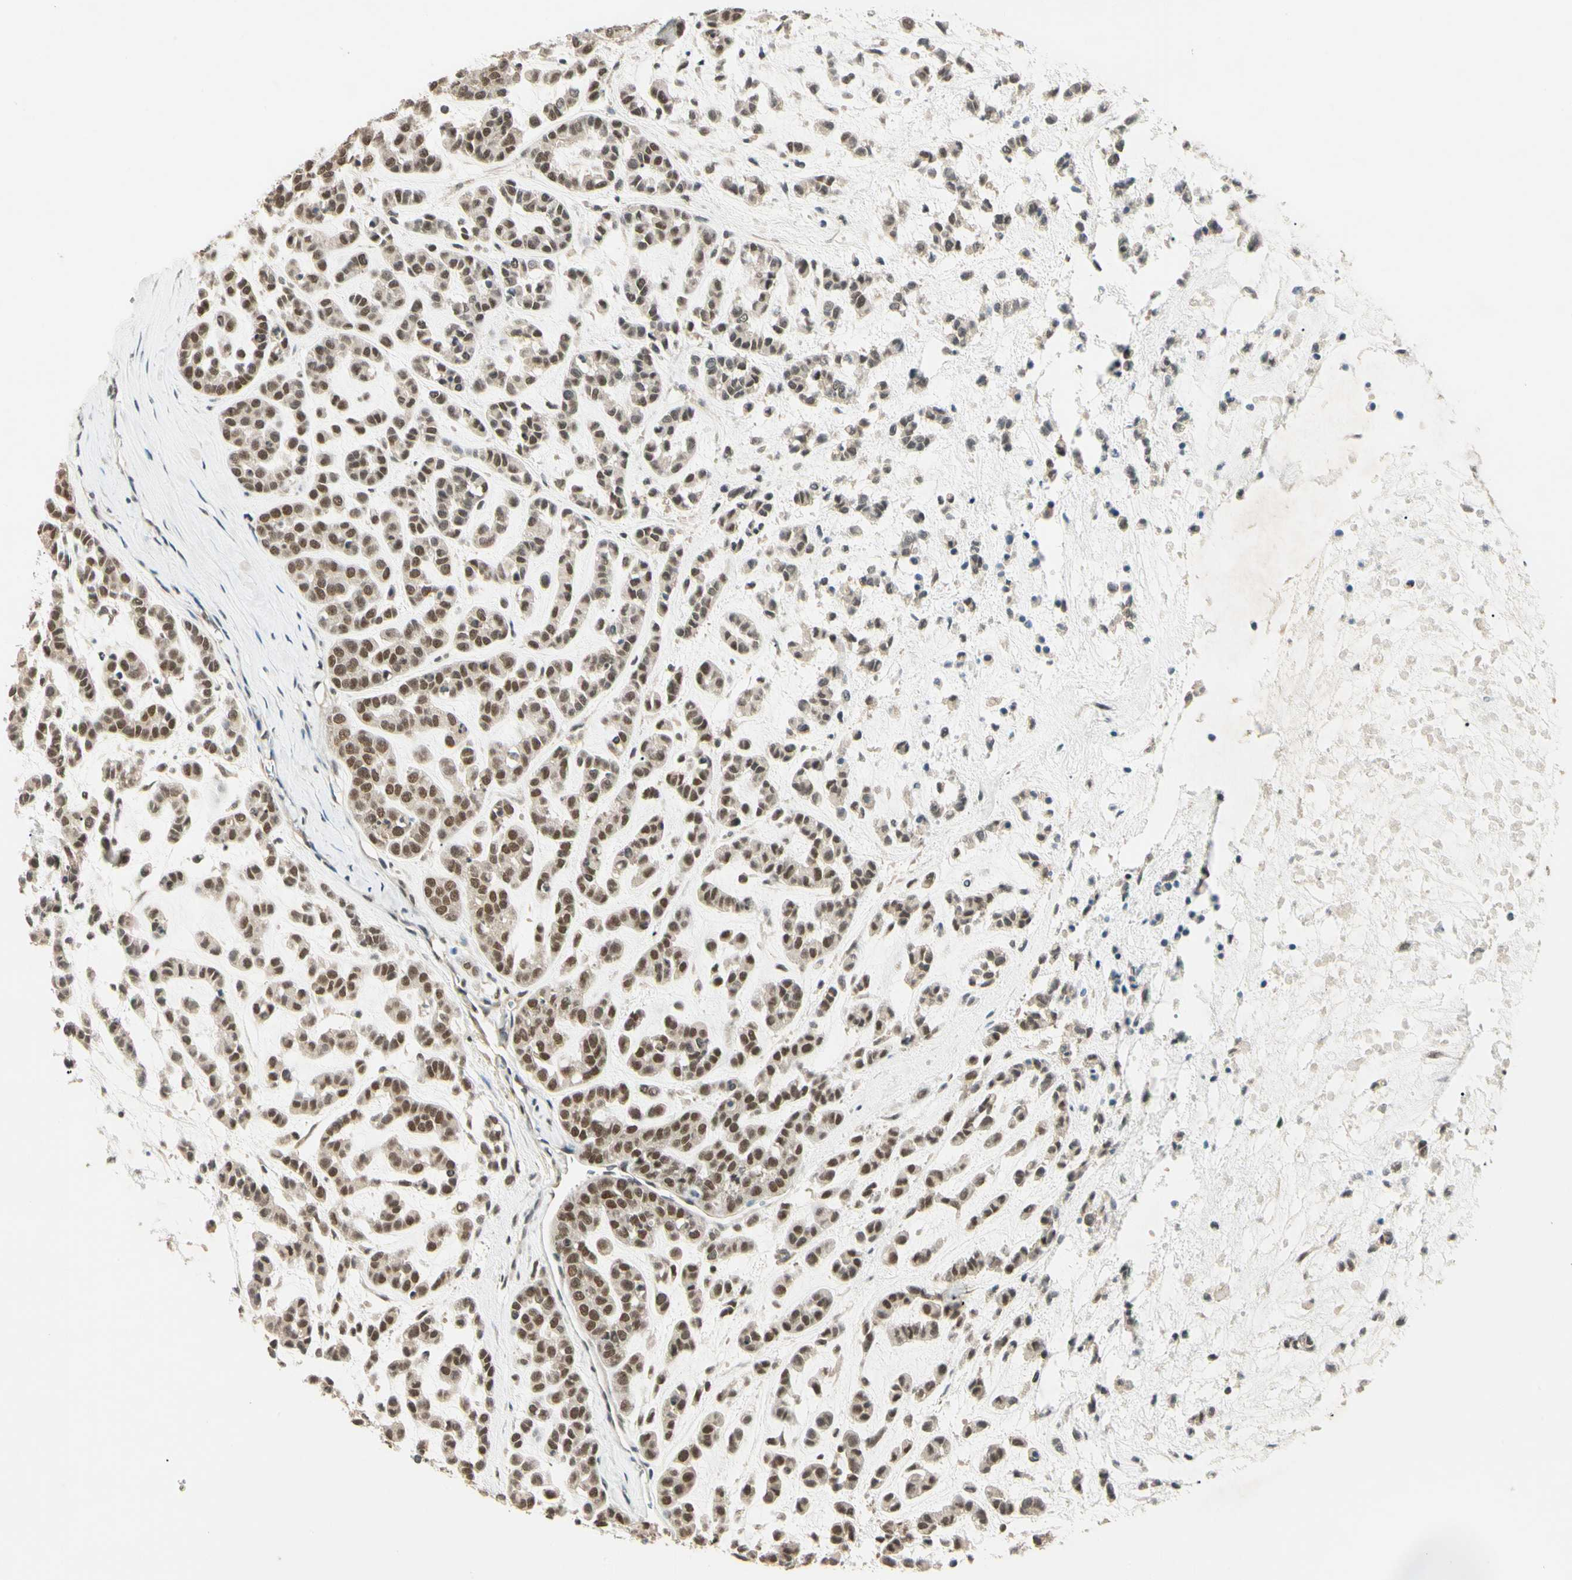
{"staining": {"intensity": "moderate", "quantity": ">75%", "location": "cytoplasmic/membranous,nuclear"}, "tissue": "head and neck cancer", "cell_type": "Tumor cells", "image_type": "cancer", "snomed": [{"axis": "morphology", "description": "Adenocarcinoma, NOS"}, {"axis": "morphology", "description": "Adenoma, NOS"}, {"axis": "topography", "description": "Head-Neck"}], "caption": "Tumor cells exhibit medium levels of moderate cytoplasmic/membranous and nuclear expression in approximately >75% of cells in adenocarcinoma (head and neck).", "gene": "ZSCAN12", "patient": {"sex": "female", "age": 55}}